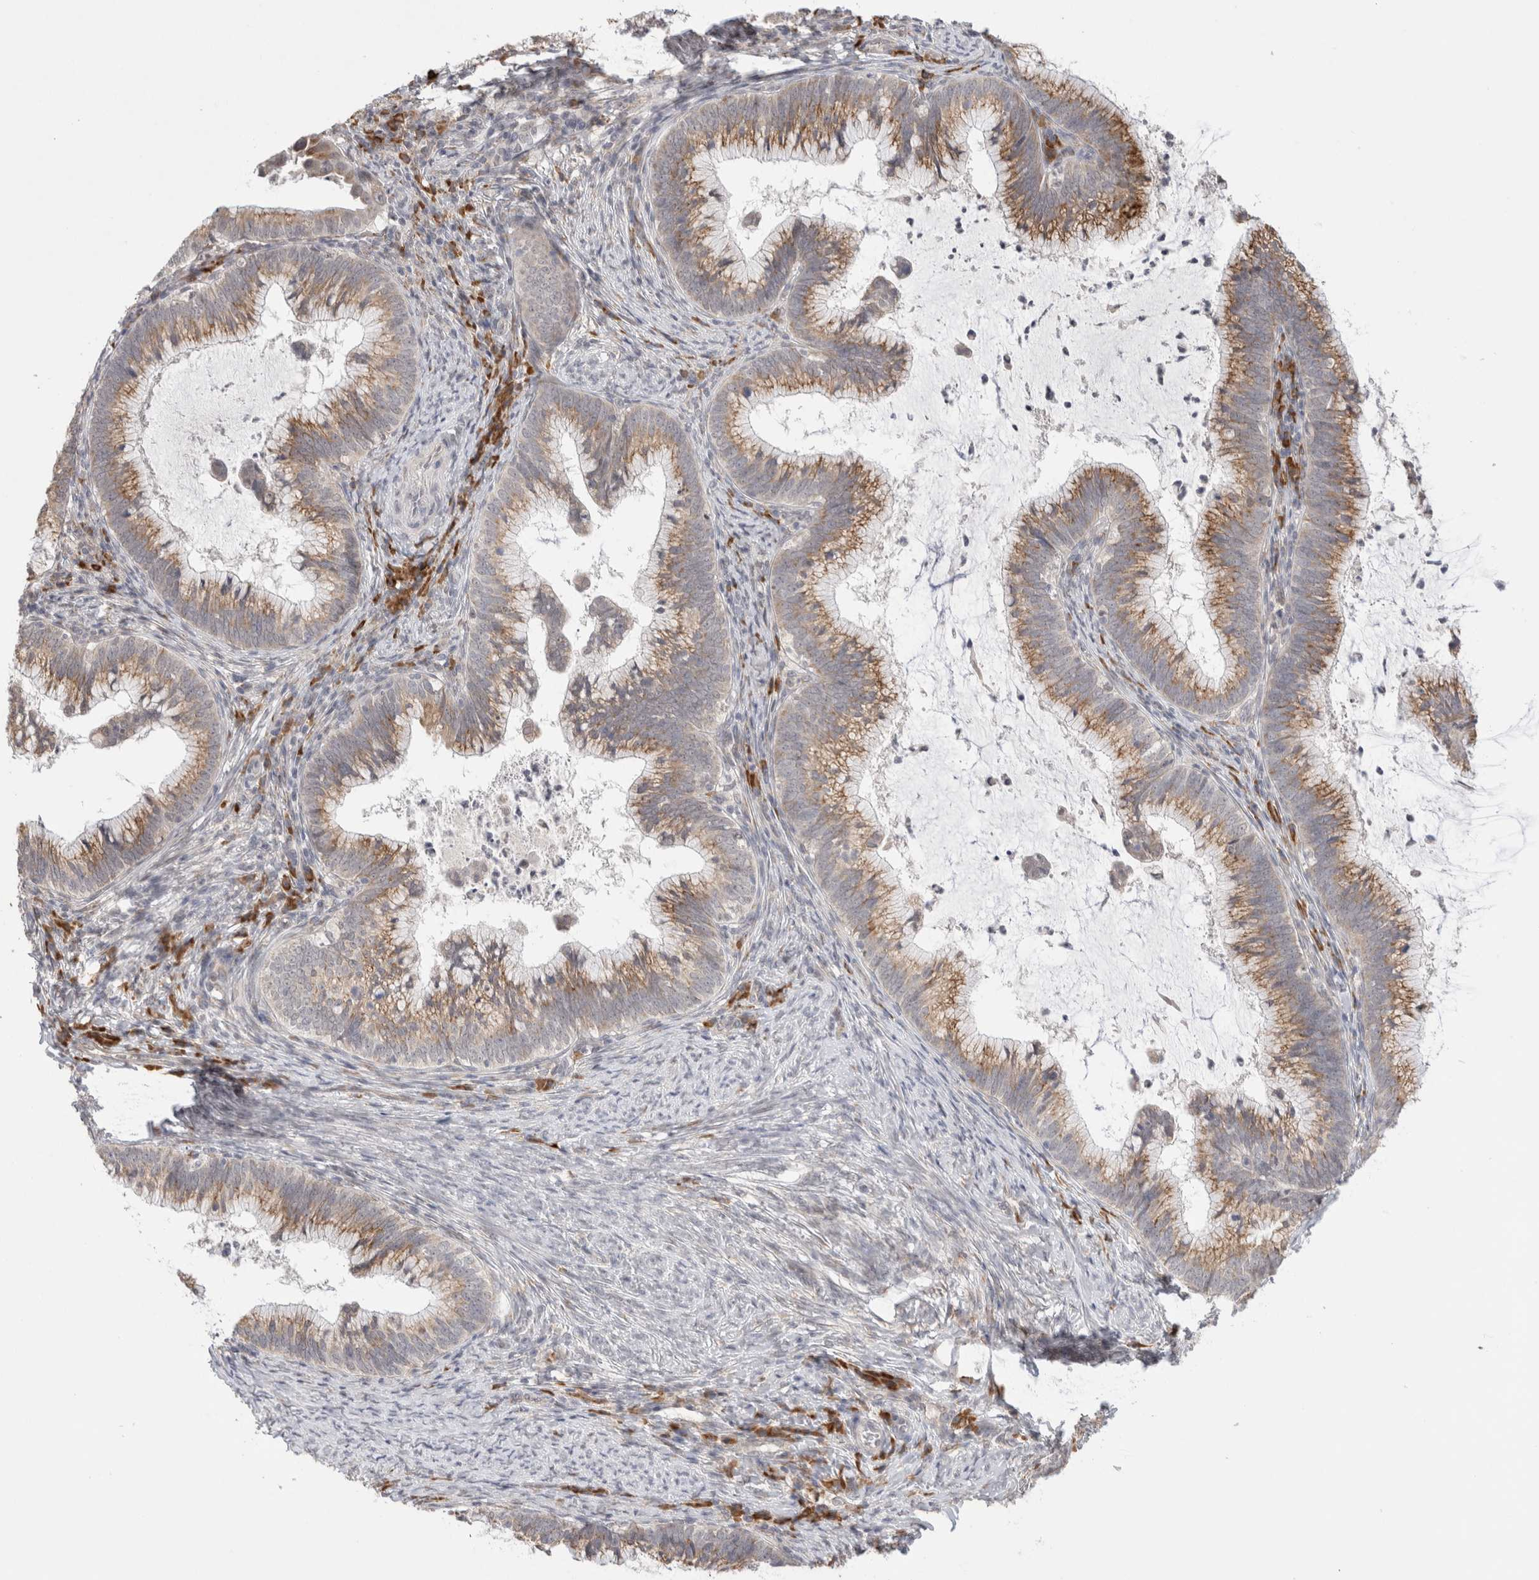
{"staining": {"intensity": "moderate", "quantity": ">75%", "location": "cytoplasmic/membranous"}, "tissue": "cervical cancer", "cell_type": "Tumor cells", "image_type": "cancer", "snomed": [{"axis": "morphology", "description": "Adenocarcinoma, NOS"}, {"axis": "topography", "description": "Cervix"}], "caption": "Adenocarcinoma (cervical) tissue reveals moderate cytoplasmic/membranous staining in approximately >75% of tumor cells, visualized by immunohistochemistry.", "gene": "HDLBP", "patient": {"sex": "female", "age": 36}}